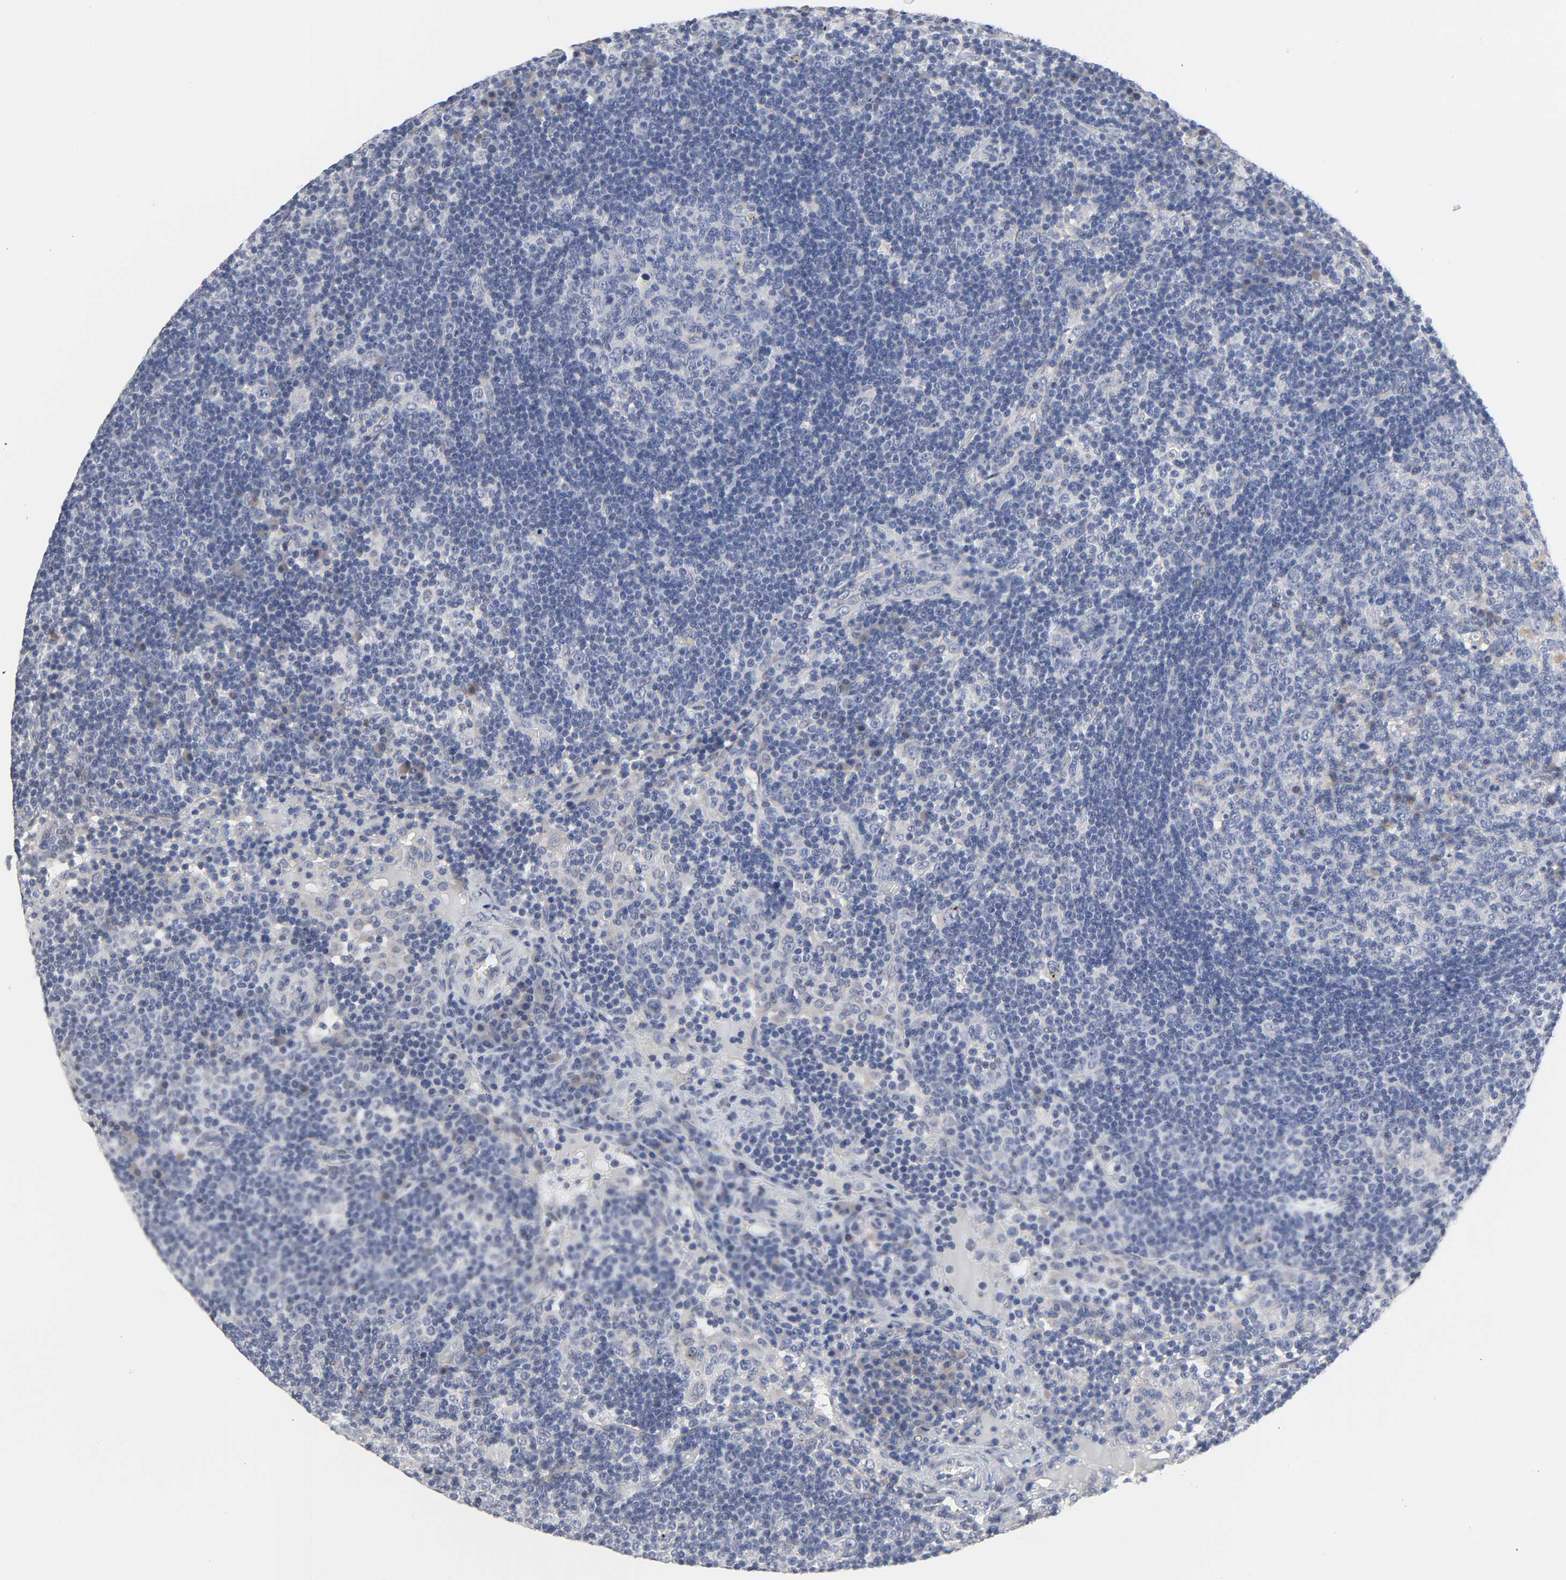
{"staining": {"intensity": "weak", "quantity": "<25%", "location": "nuclear"}, "tissue": "lymph node", "cell_type": "Germinal center cells", "image_type": "normal", "snomed": [{"axis": "morphology", "description": "Normal tissue, NOS"}, {"axis": "morphology", "description": "Squamous cell carcinoma, metastatic, NOS"}, {"axis": "topography", "description": "Lymph node"}], "caption": "A histopathology image of human lymph node is negative for staining in germinal center cells. (Immunohistochemistry, brightfield microscopy, high magnification).", "gene": "SALL2", "patient": {"sex": "female", "age": 53}}